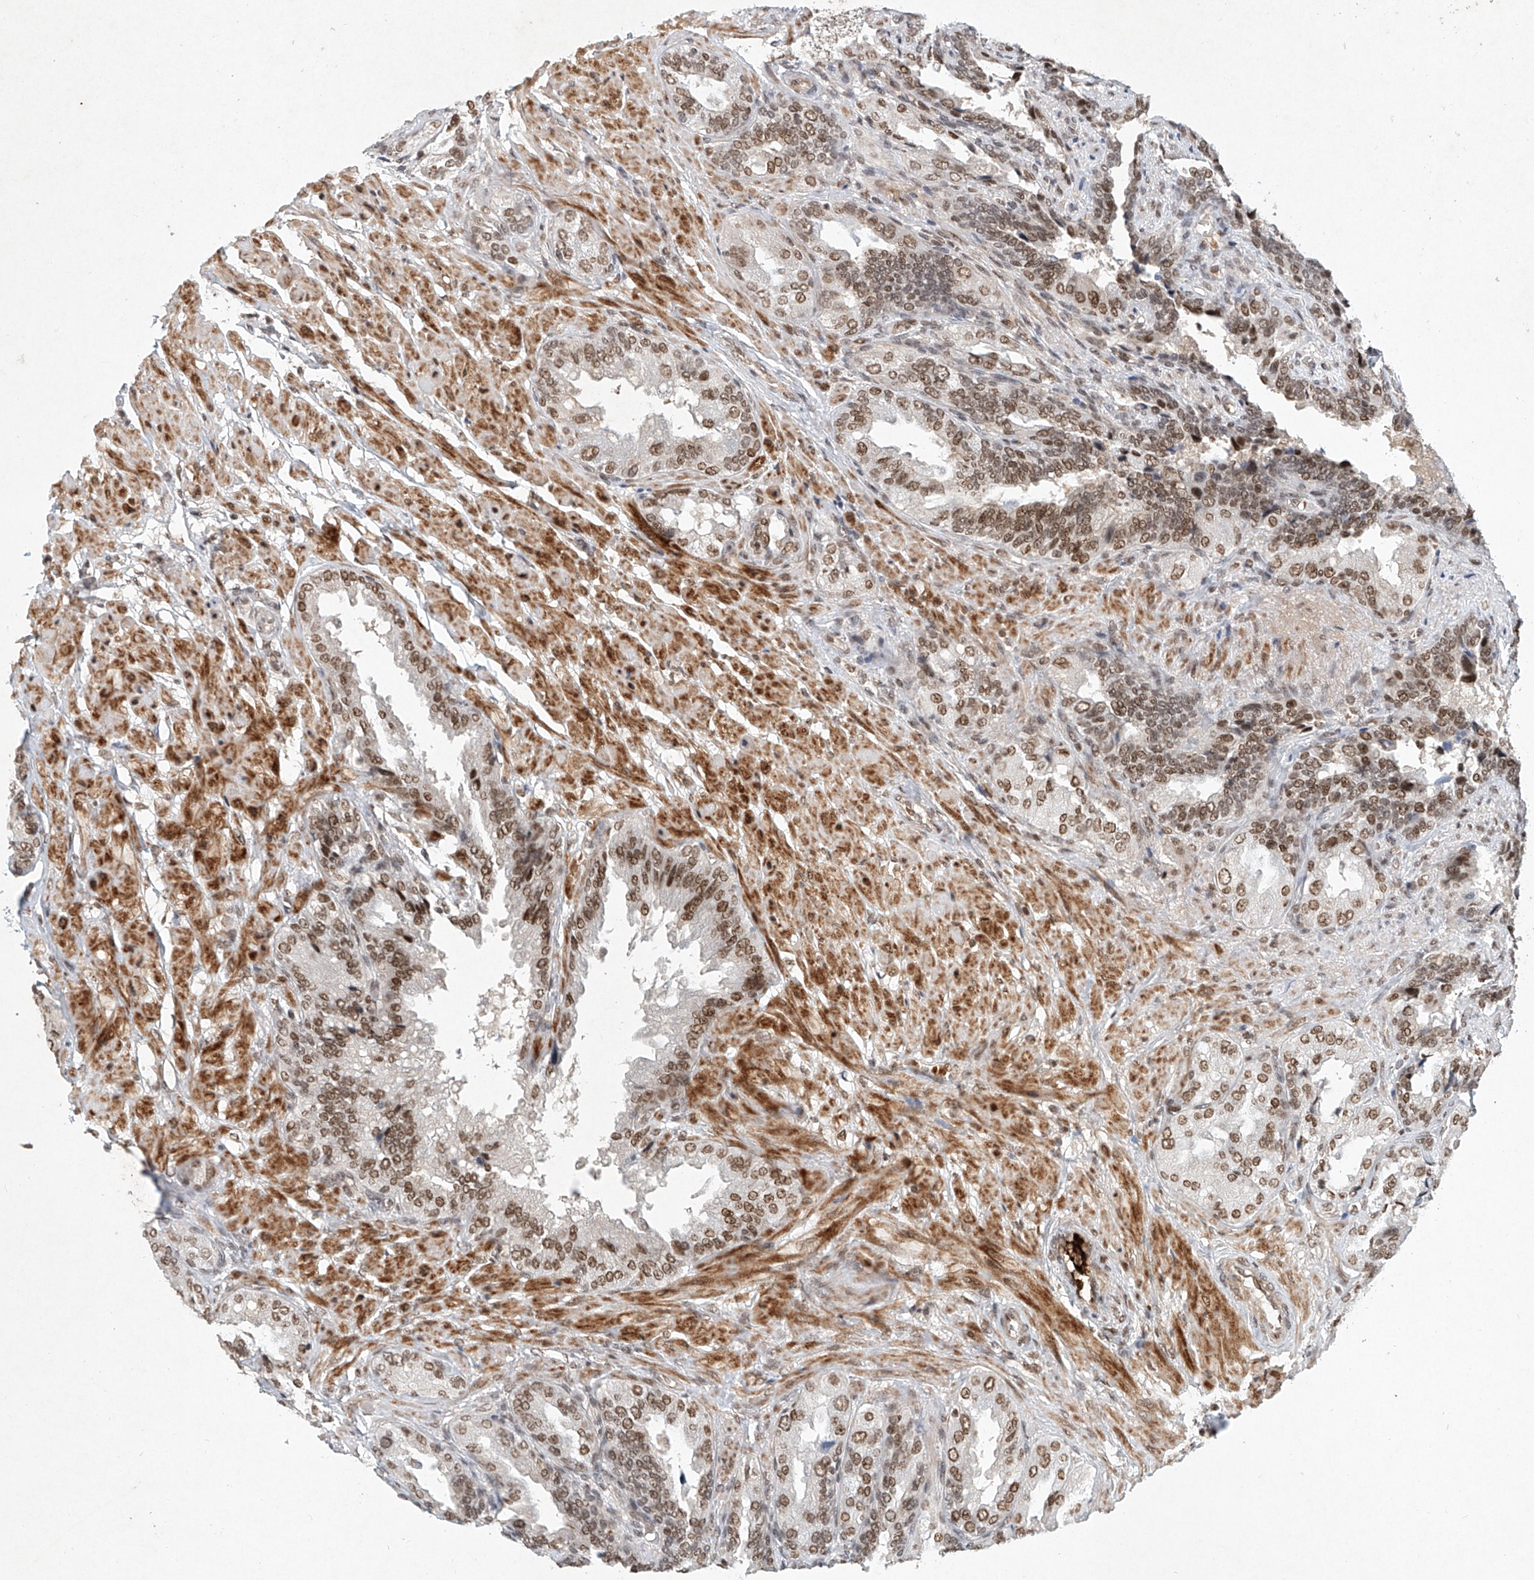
{"staining": {"intensity": "moderate", "quantity": ">75%", "location": "nuclear"}, "tissue": "seminal vesicle", "cell_type": "Glandular cells", "image_type": "normal", "snomed": [{"axis": "morphology", "description": "Normal tissue, NOS"}, {"axis": "topography", "description": "Seminal veicle"}, {"axis": "topography", "description": "Peripheral nerve tissue"}], "caption": "IHC photomicrograph of unremarkable seminal vesicle stained for a protein (brown), which reveals medium levels of moderate nuclear staining in approximately >75% of glandular cells.", "gene": "ZNF470", "patient": {"sex": "male", "age": 63}}